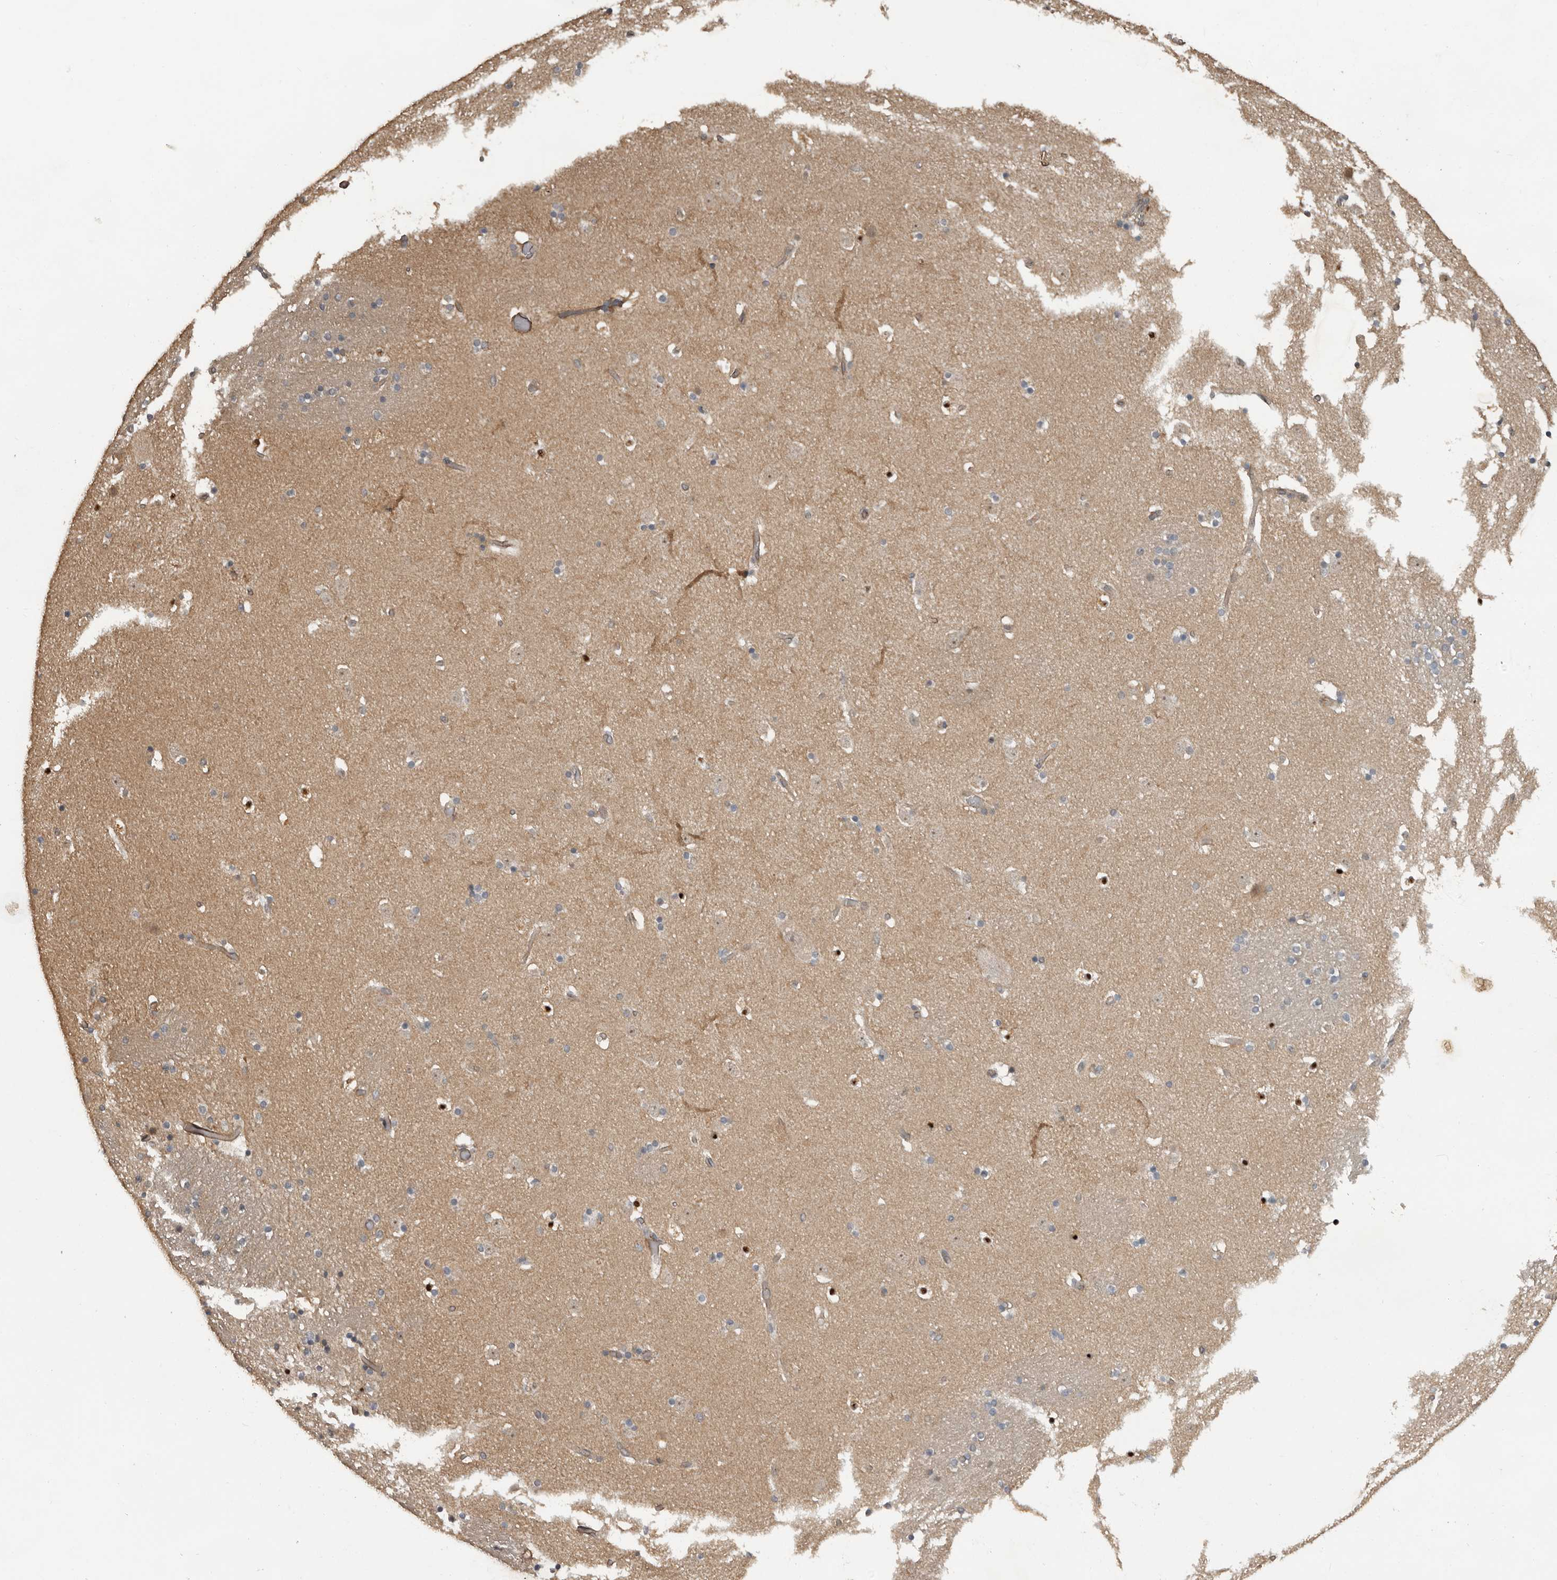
{"staining": {"intensity": "strong", "quantity": "<25%", "location": "nuclear"}, "tissue": "caudate", "cell_type": "Glial cells", "image_type": "normal", "snomed": [{"axis": "morphology", "description": "Normal tissue, NOS"}, {"axis": "topography", "description": "Lateral ventricle wall"}], "caption": "Immunohistochemistry histopathology image of unremarkable human caudate stained for a protein (brown), which displays medium levels of strong nuclear positivity in about <25% of glial cells.", "gene": "CEP350", "patient": {"sex": "male", "age": 45}}